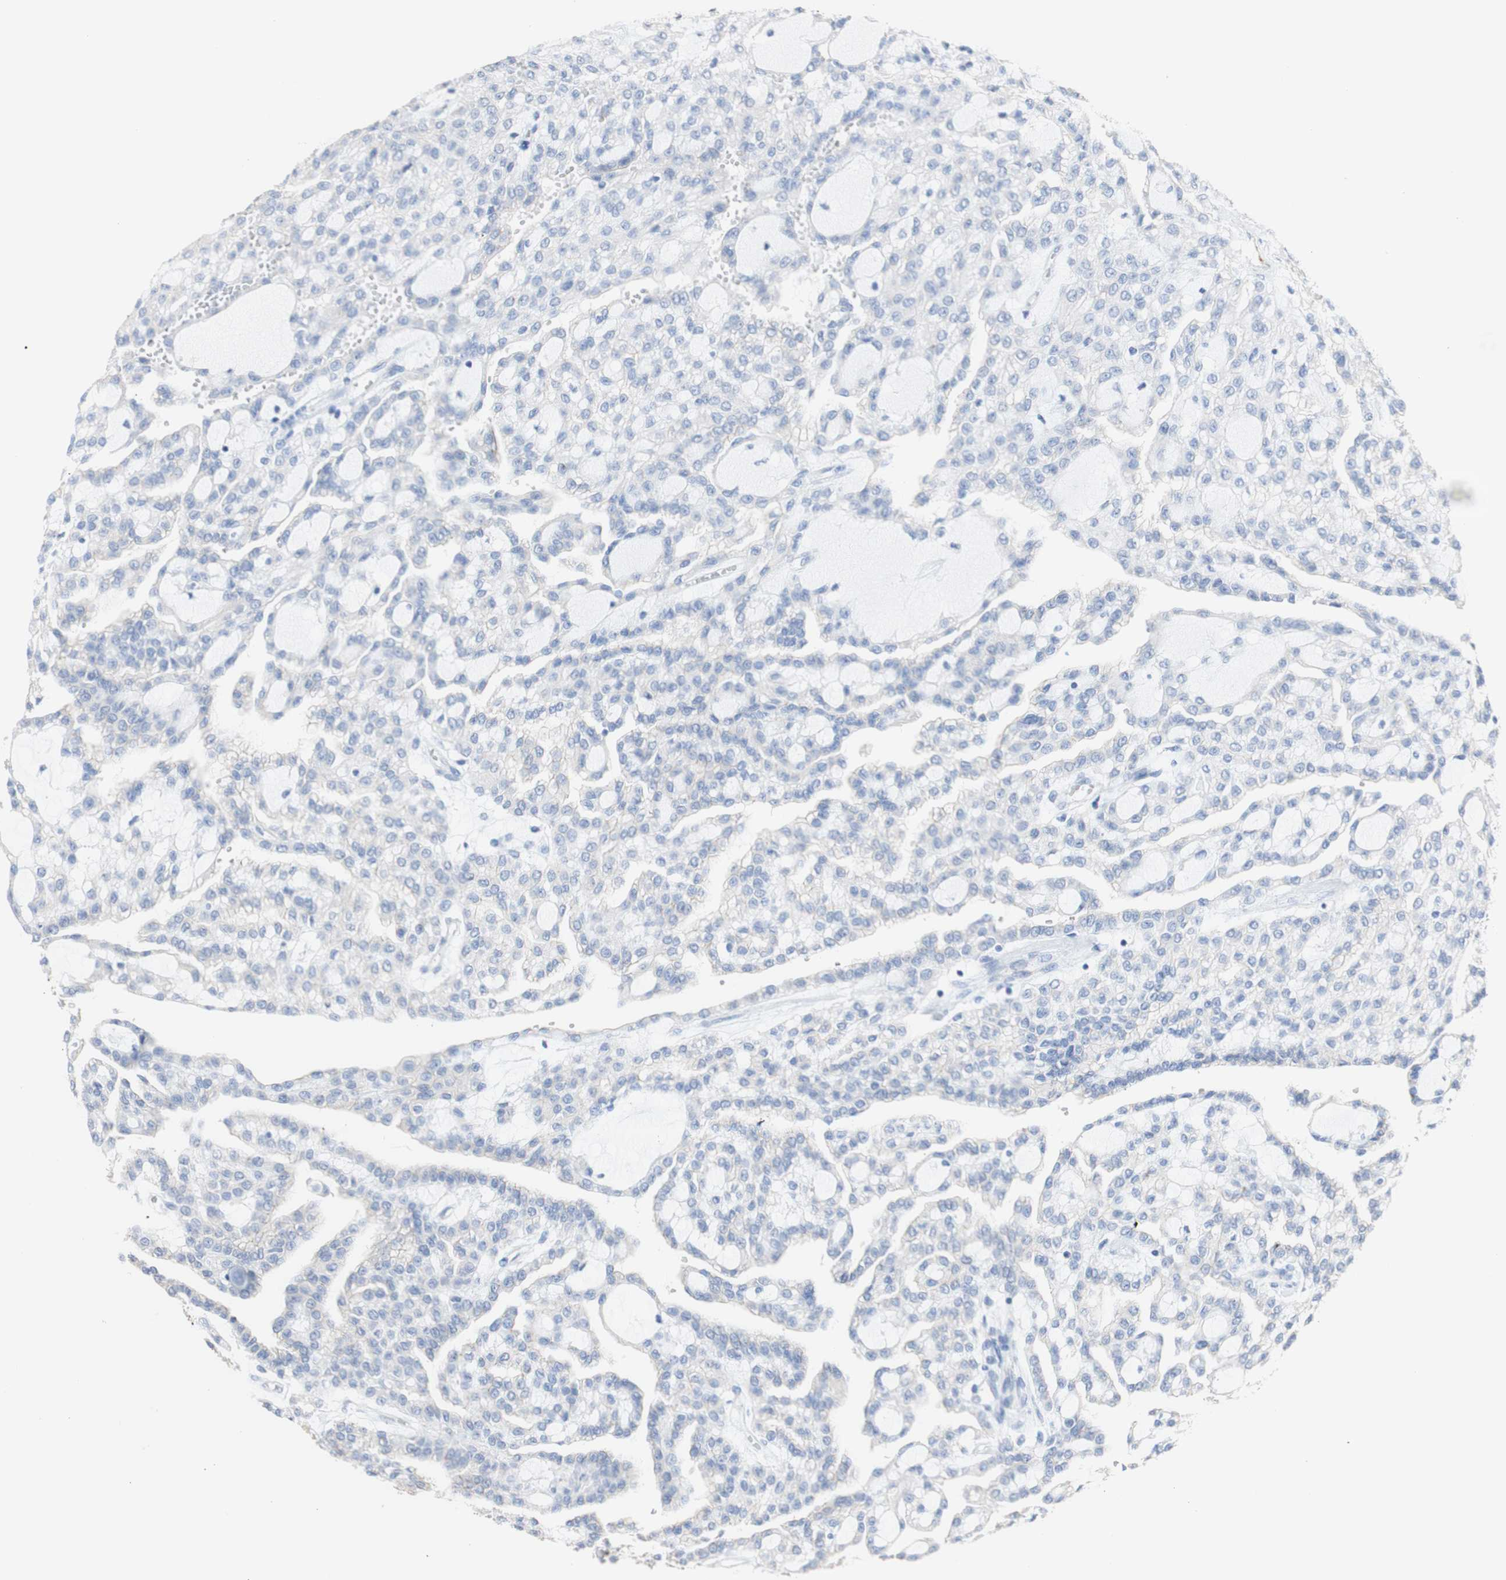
{"staining": {"intensity": "negative", "quantity": "none", "location": "none"}, "tissue": "renal cancer", "cell_type": "Tumor cells", "image_type": "cancer", "snomed": [{"axis": "morphology", "description": "Adenocarcinoma, NOS"}, {"axis": "topography", "description": "Kidney"}], "caption": "The micrograph demonstrates no staining of tumor cells in renal cancer (adenocarcinoma).", "gene": "DSC2", "patient": {"sex": "male", "age": 63}}